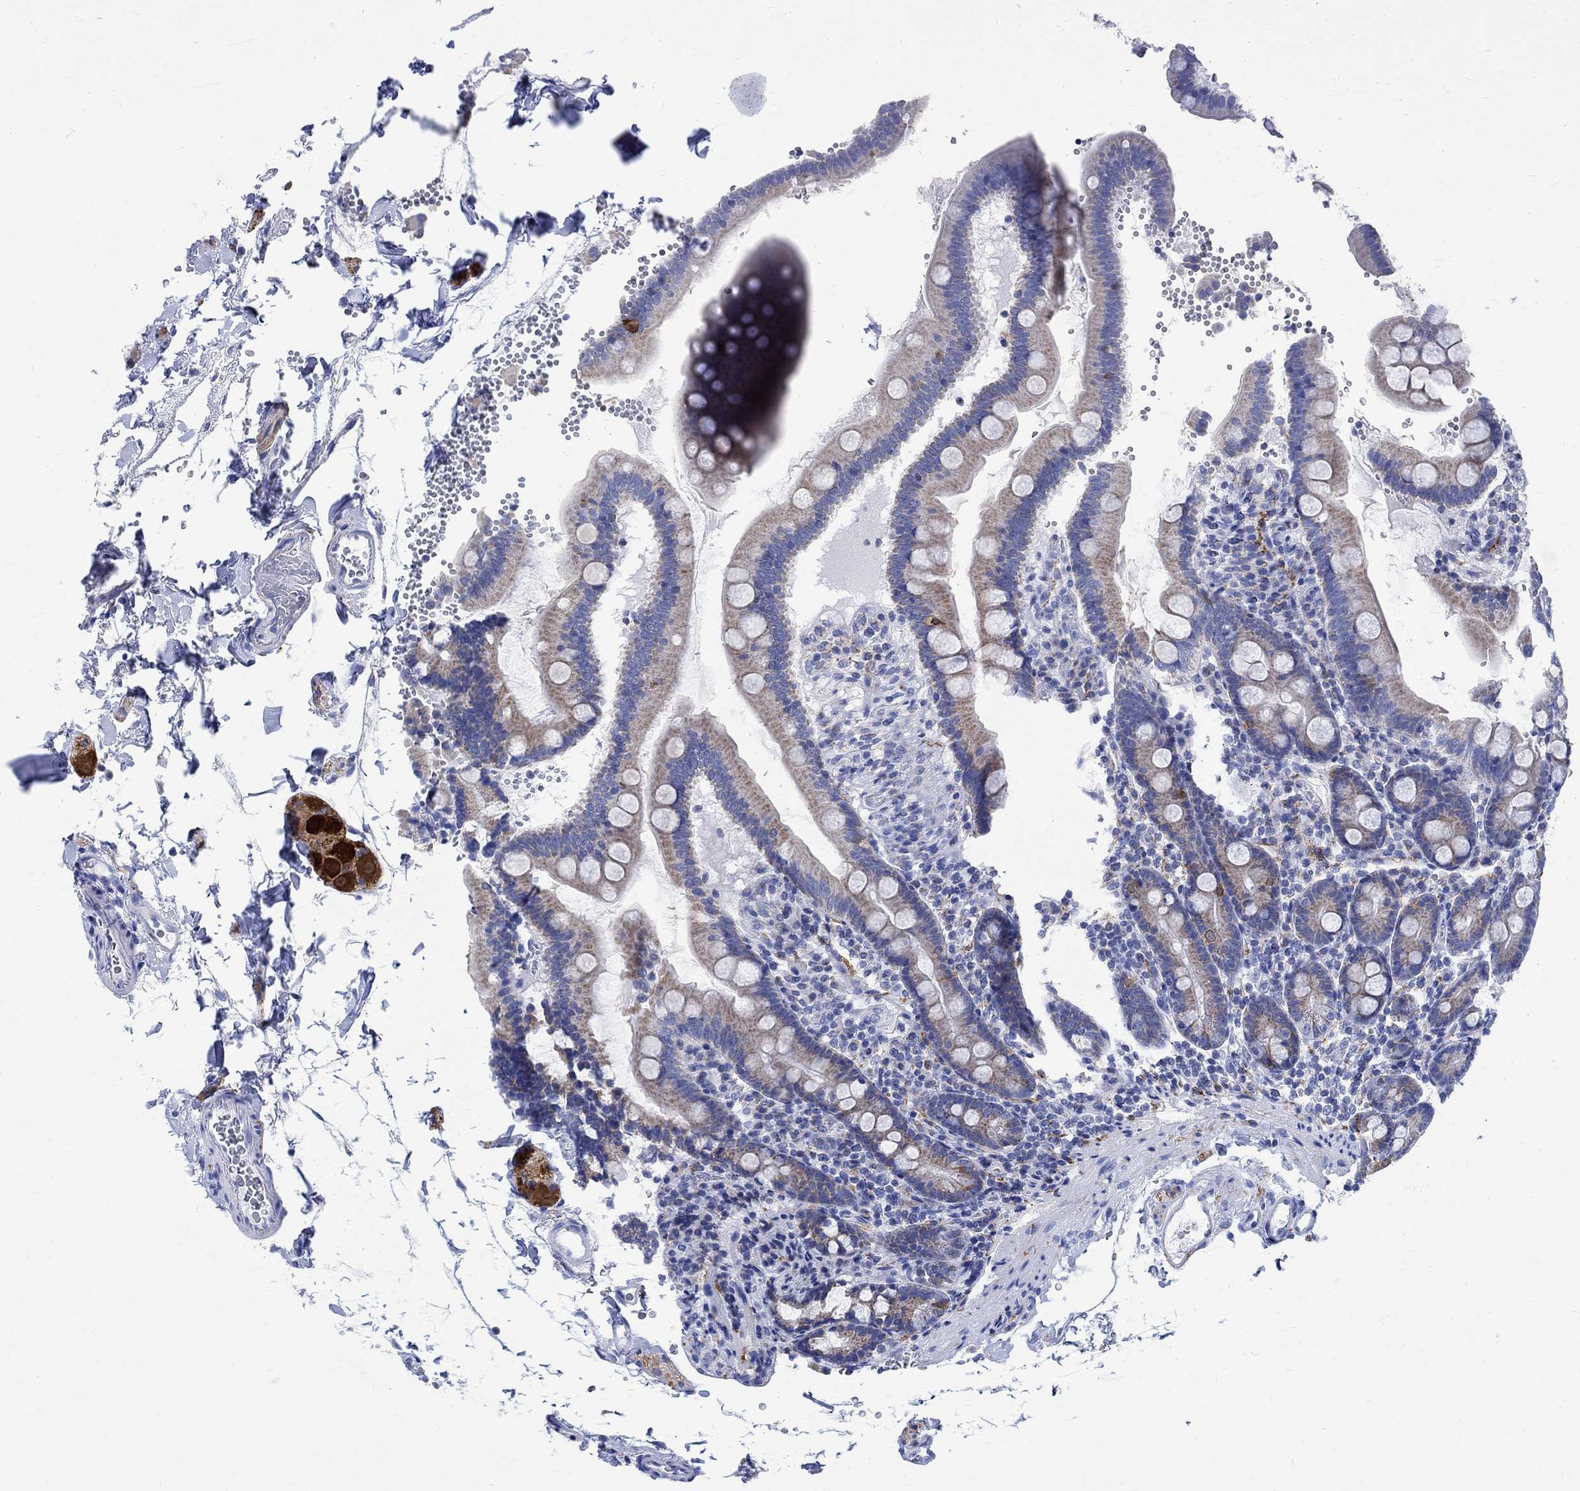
{"staining": {"intensity": "strong", "quantity": "<25%", "location": "cytoplasmic/membranous"}, "tissue": "duodenum", "cell_type": "Glandular cells", "image_type": "normal", "snomed": [{"axis": "morphology", "description": "Normal tissue, NOS"}, {"axis": "topography", "description": "Duodenum"}], "caption": "About <25% of glandular cells in benign human duodenum reveal strong cytoplasmic/membranous protein positivity as visualized by brown immunohistochemical staining.", "gene": "CPLX1", "patient": {"sex": "male", "age": 59}}